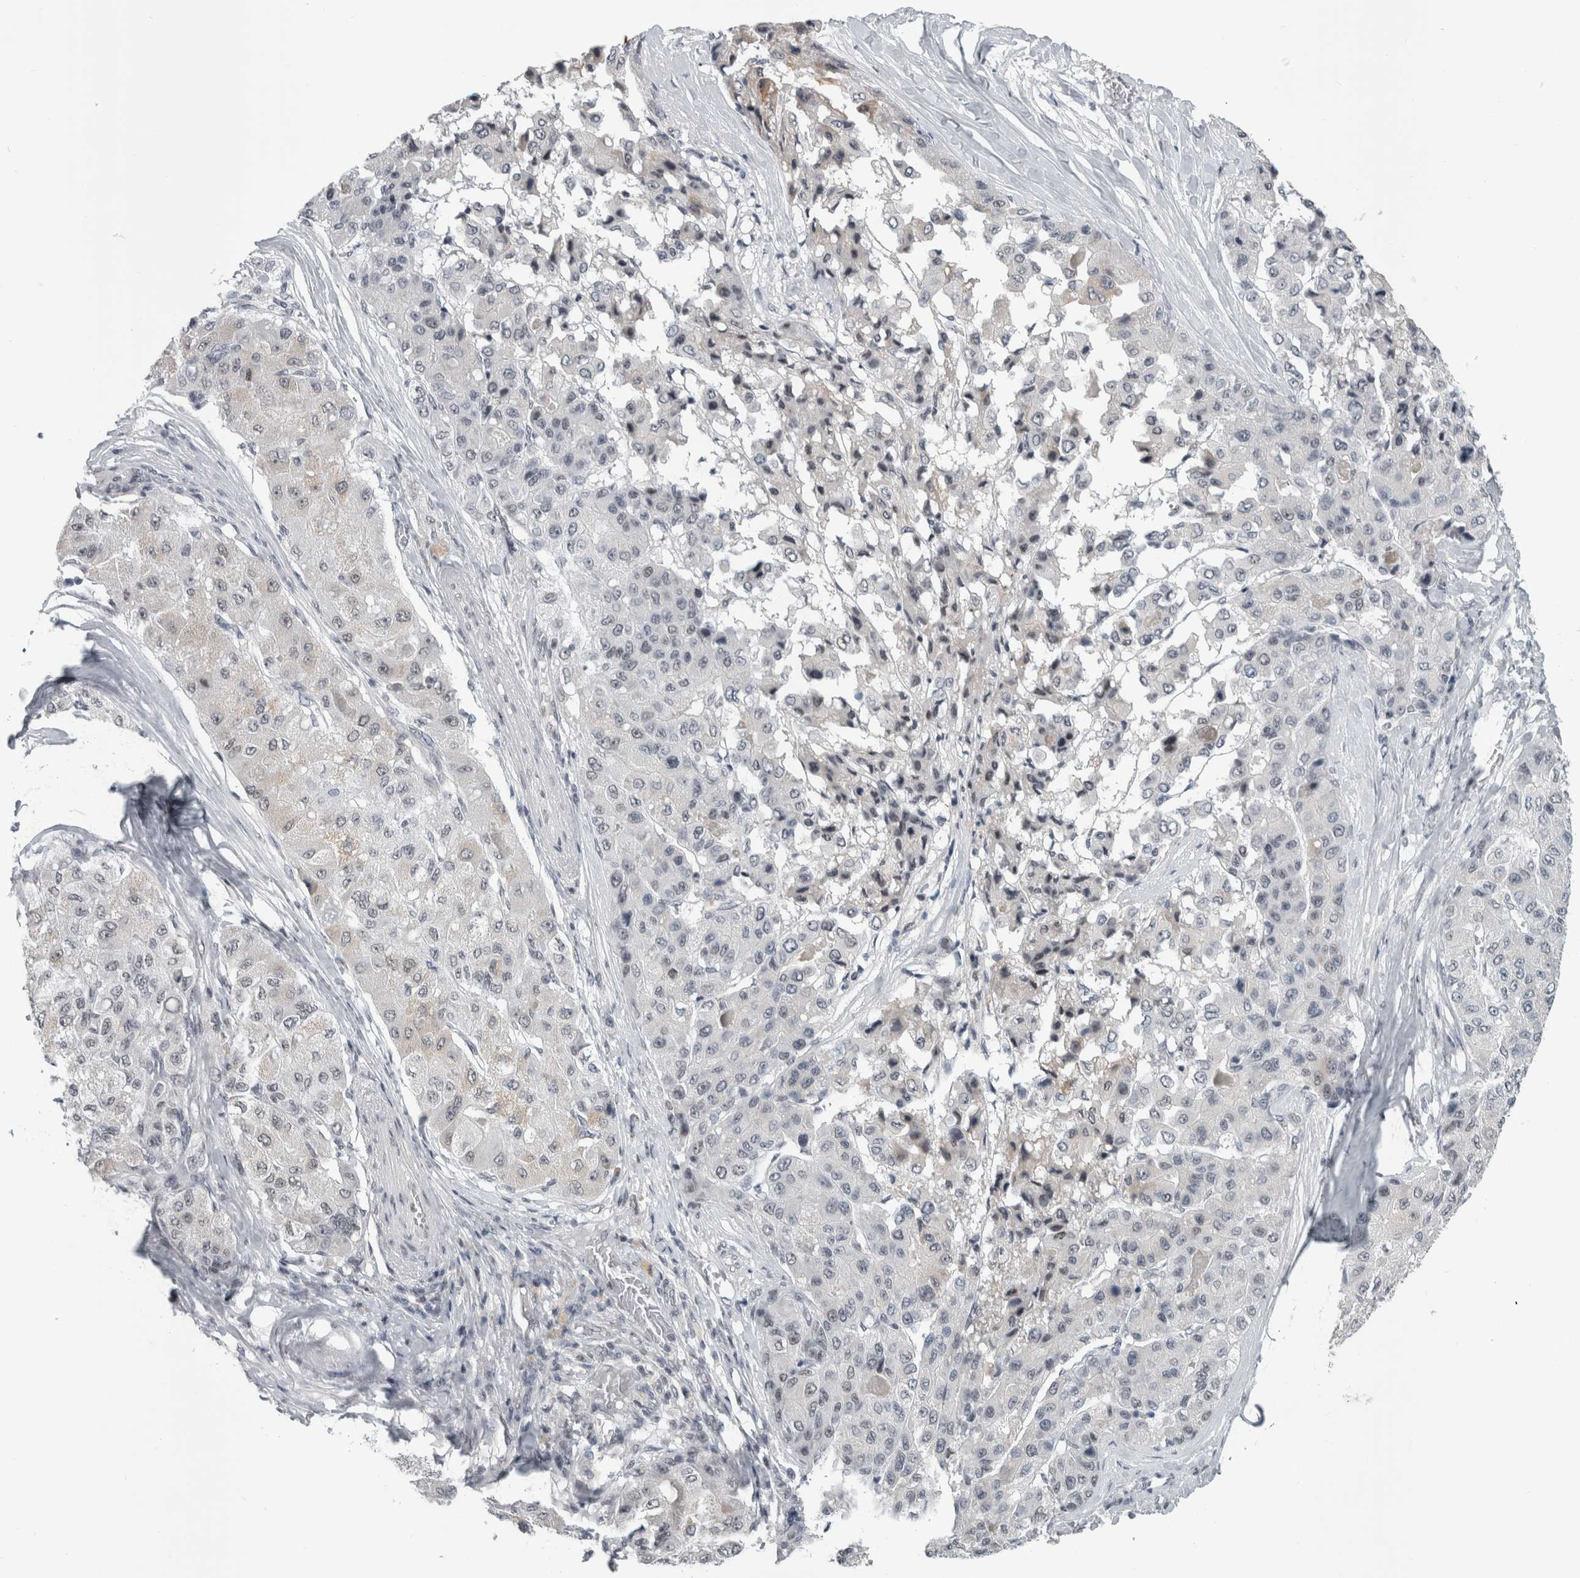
{"staining": {"intensity": "negative", "quantity": "none", "location": "none"}, "tissue": "liver cancer", "cell_type": "Tumor cells", "image_type": "cancer", "snomed": [{"axis": "morphology", "description": "Carcinoma, Hepatocellular, NOS"}, {"axis": "topography", "description": "Liver"}], "caption": "Human liver cancer stained for a protein using immunohistochemistry reveals no positivity in tumor cells.", "gene": "ARID4B", "patient": {"sex": "male", "age": 80}}